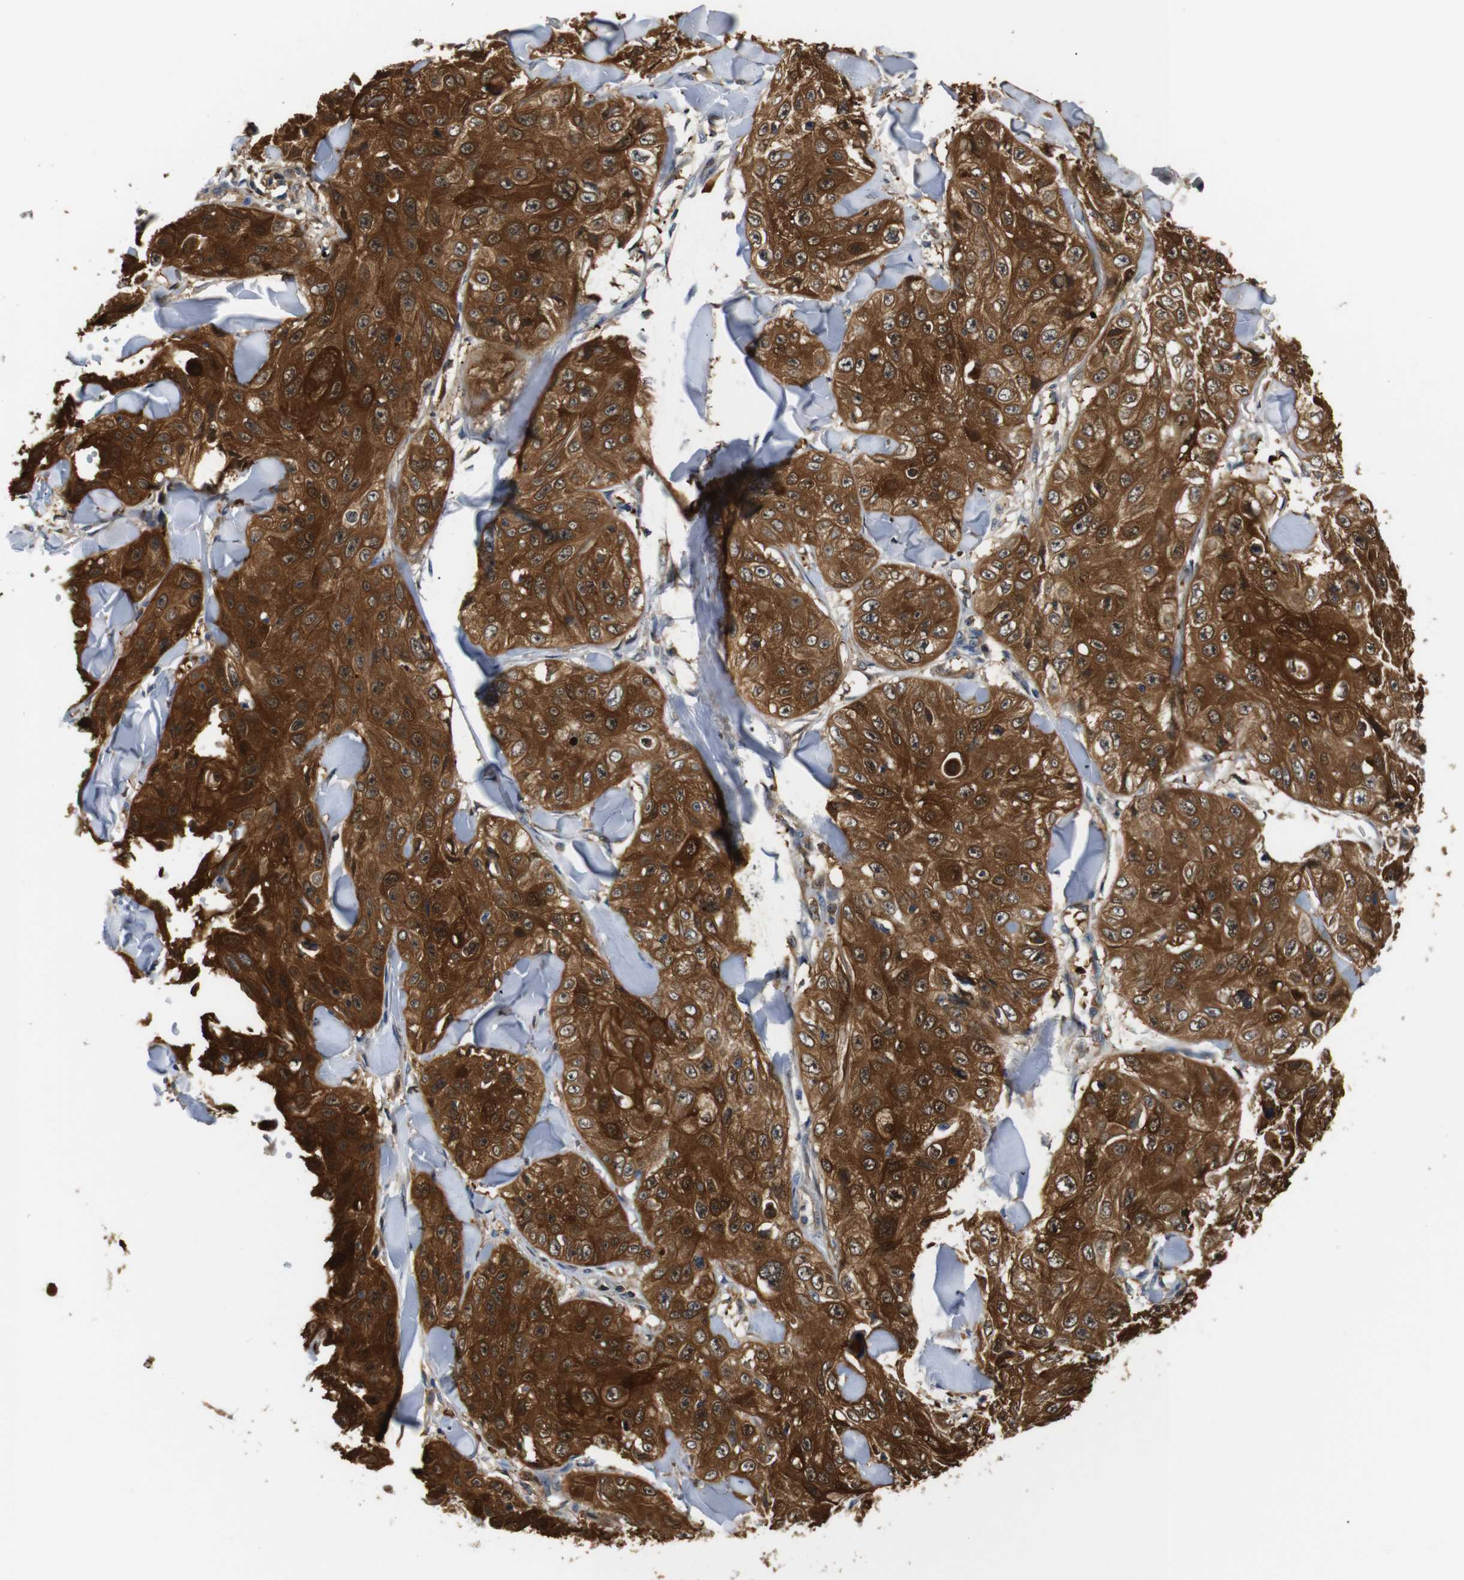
{"staining": {"intensity": "strong", "quantity": ">75%", "location": "cytoplasmic/membranous,nuclear"}, "tissue": "skin cancer", "cell_type": "Tumor cells", "image_type": "cancer", "snomed": [{"axis": "morphology", "description": "Squamous cell carcinoma, NOS"}, {"axis": "topography", "description": "Skin"}], "caption": "Strong cytoplasmic/membranous and nuclear expression is seen in approximately >75% of tumor cells in skin squamous cell carcinoma.", "gene": "SFN", "patient": {"sex": "male", "age": 86}}